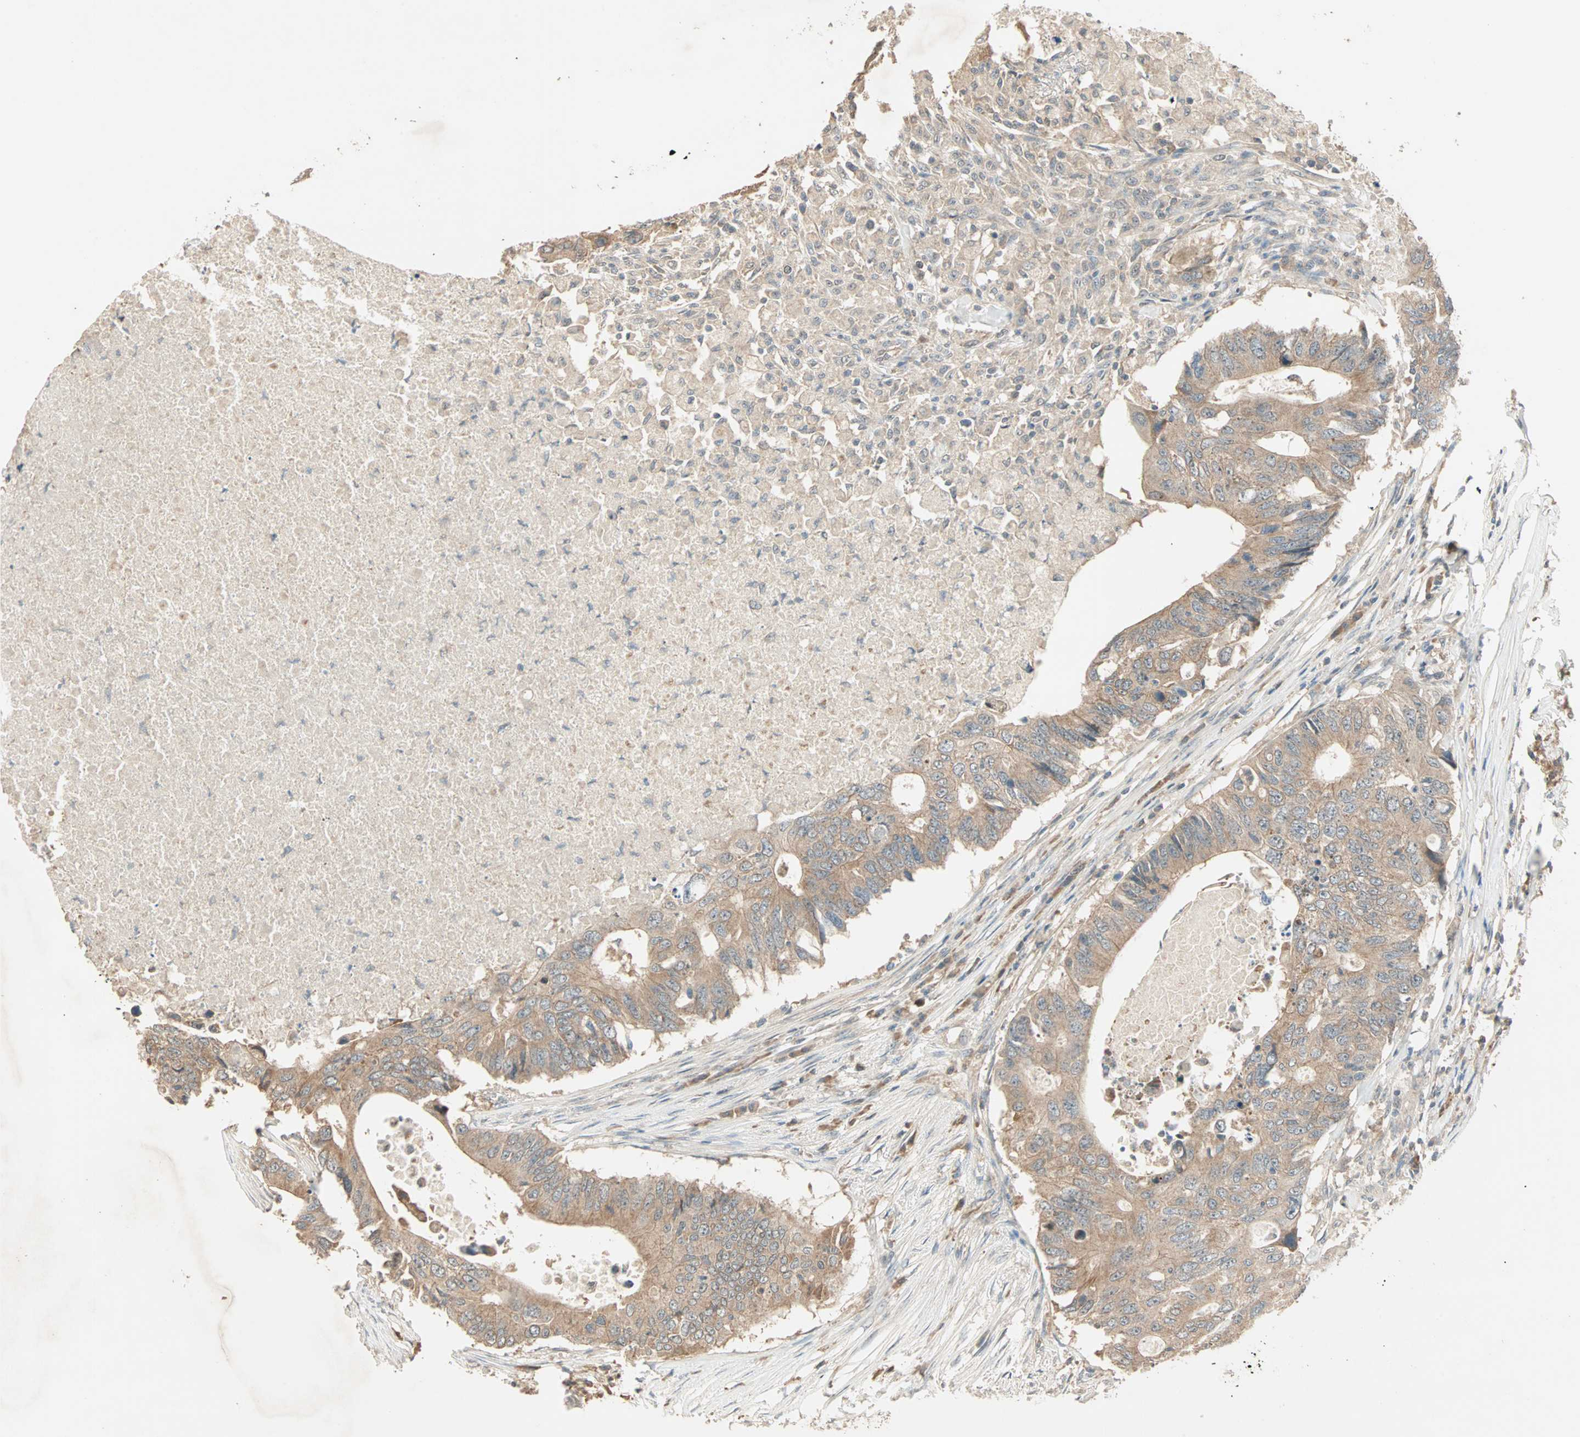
{"staining": {"intensity": "moderate", "quantity": ">75%", "location": "cytoplasmic/membranous"}, "tissue": "colorectal cancer", "cell_type": "Tumor cells", "image_type": "cancer", "snomed": [{"axis": "morphology", "description": "Adenocarcinoma, NOS"}, {"axis": "topography", "description": "Colon"}], "caption": "Colorectal adenocarcinoma tissue reveals moderate cytoplasmic/membranous expression in about >75% of tumor cells The protein is shown in brown color, while the nuclei are stained blue.", "gene": "TTF2", "patient": {"sex": "male", "age": 71}}